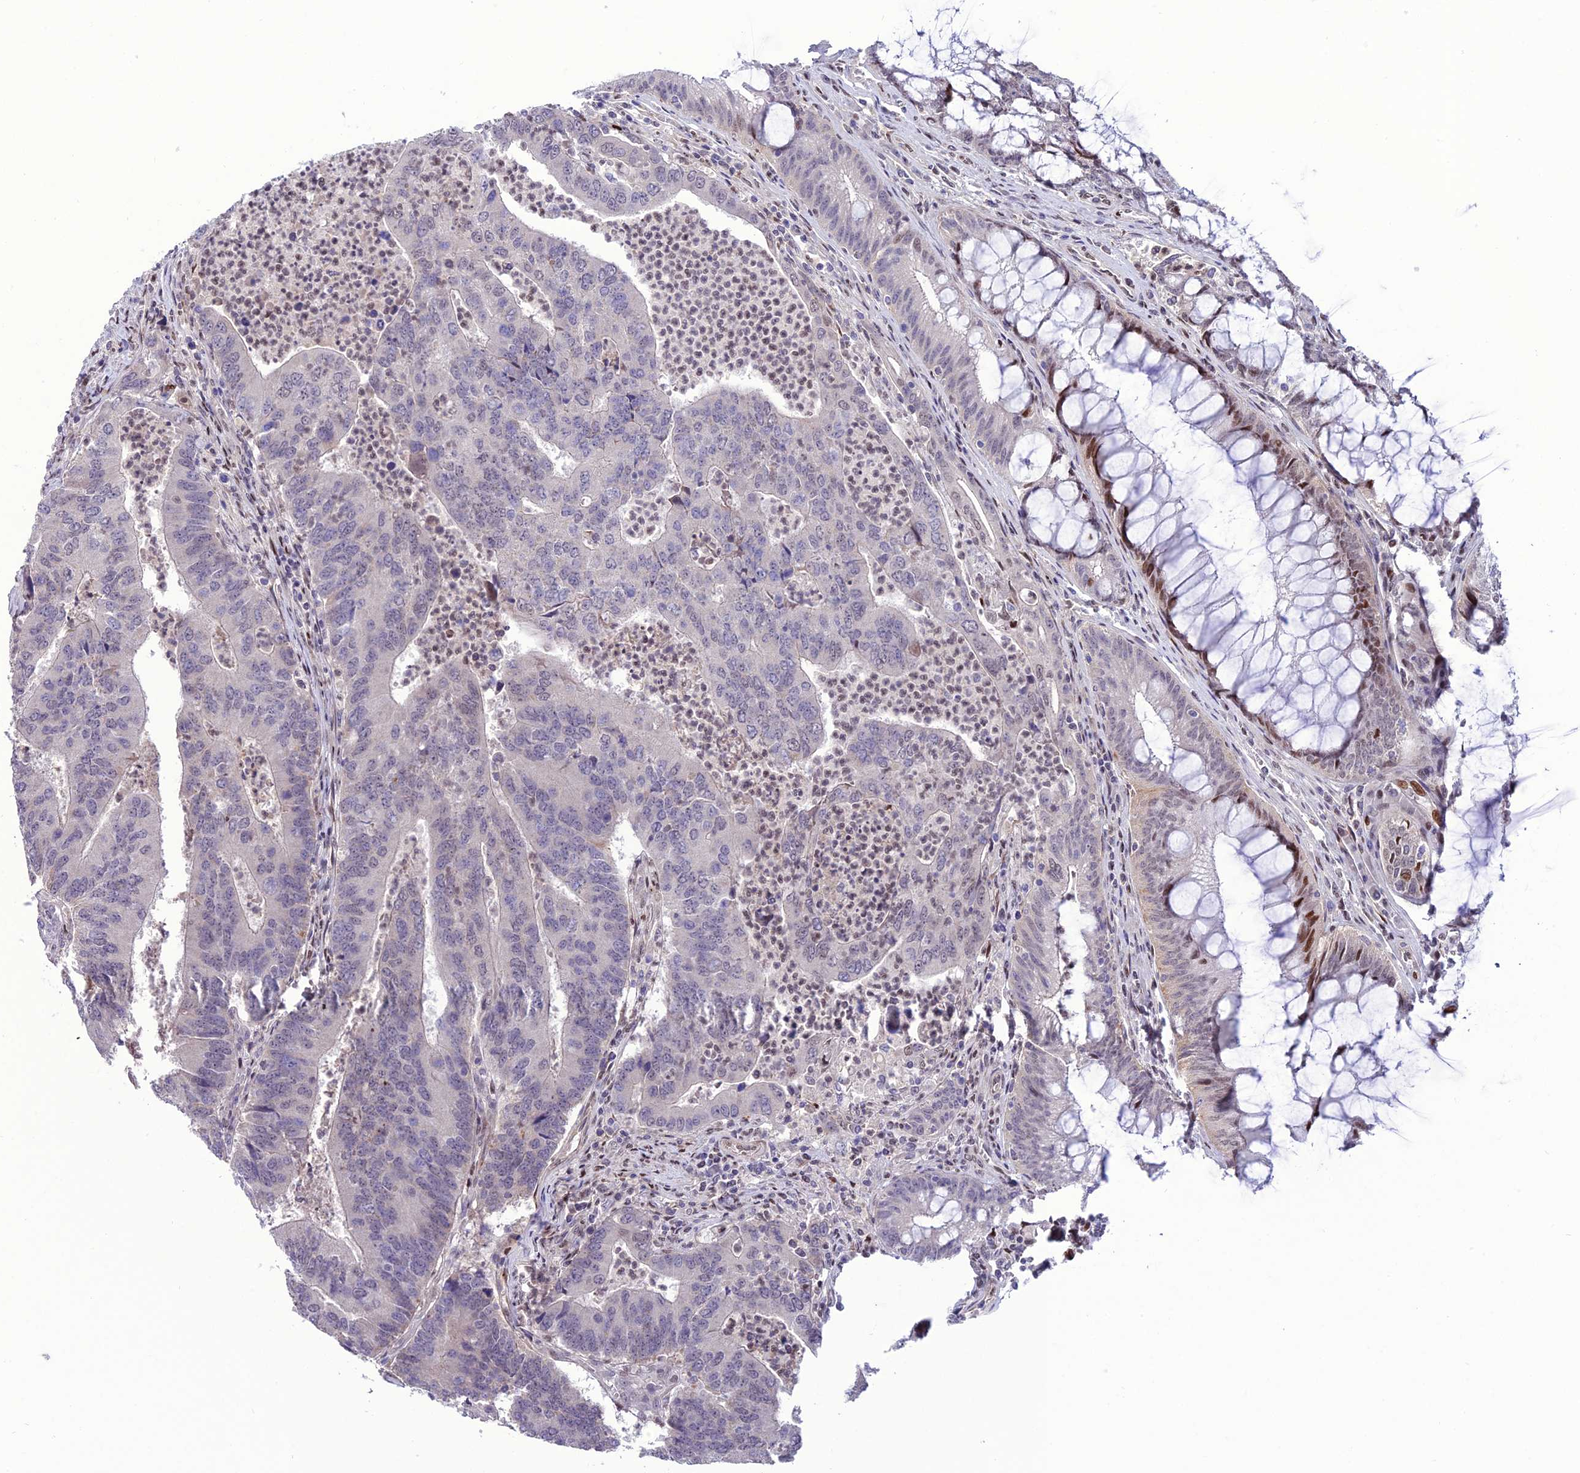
{"staining": {"intensity": "negative", "quantity": "none", "location": "none"}, "tissue": "colorectal cancer", "cell_type": "Tumor cells", "image_type": "cancer", "snomed": [{"axis": "morphology", "description": "Adenocarcinoma, NOS"}, {"axis": "topography", "description": "Colon"}], "caption": "Immunohistochemistry (IHC) histopathology image of human colorectal cancer stained for a protein (brown), which shows no positivity in tumor cells.", "gene": "ZNF707", "patient": {"sex": "female", "age": 67}}